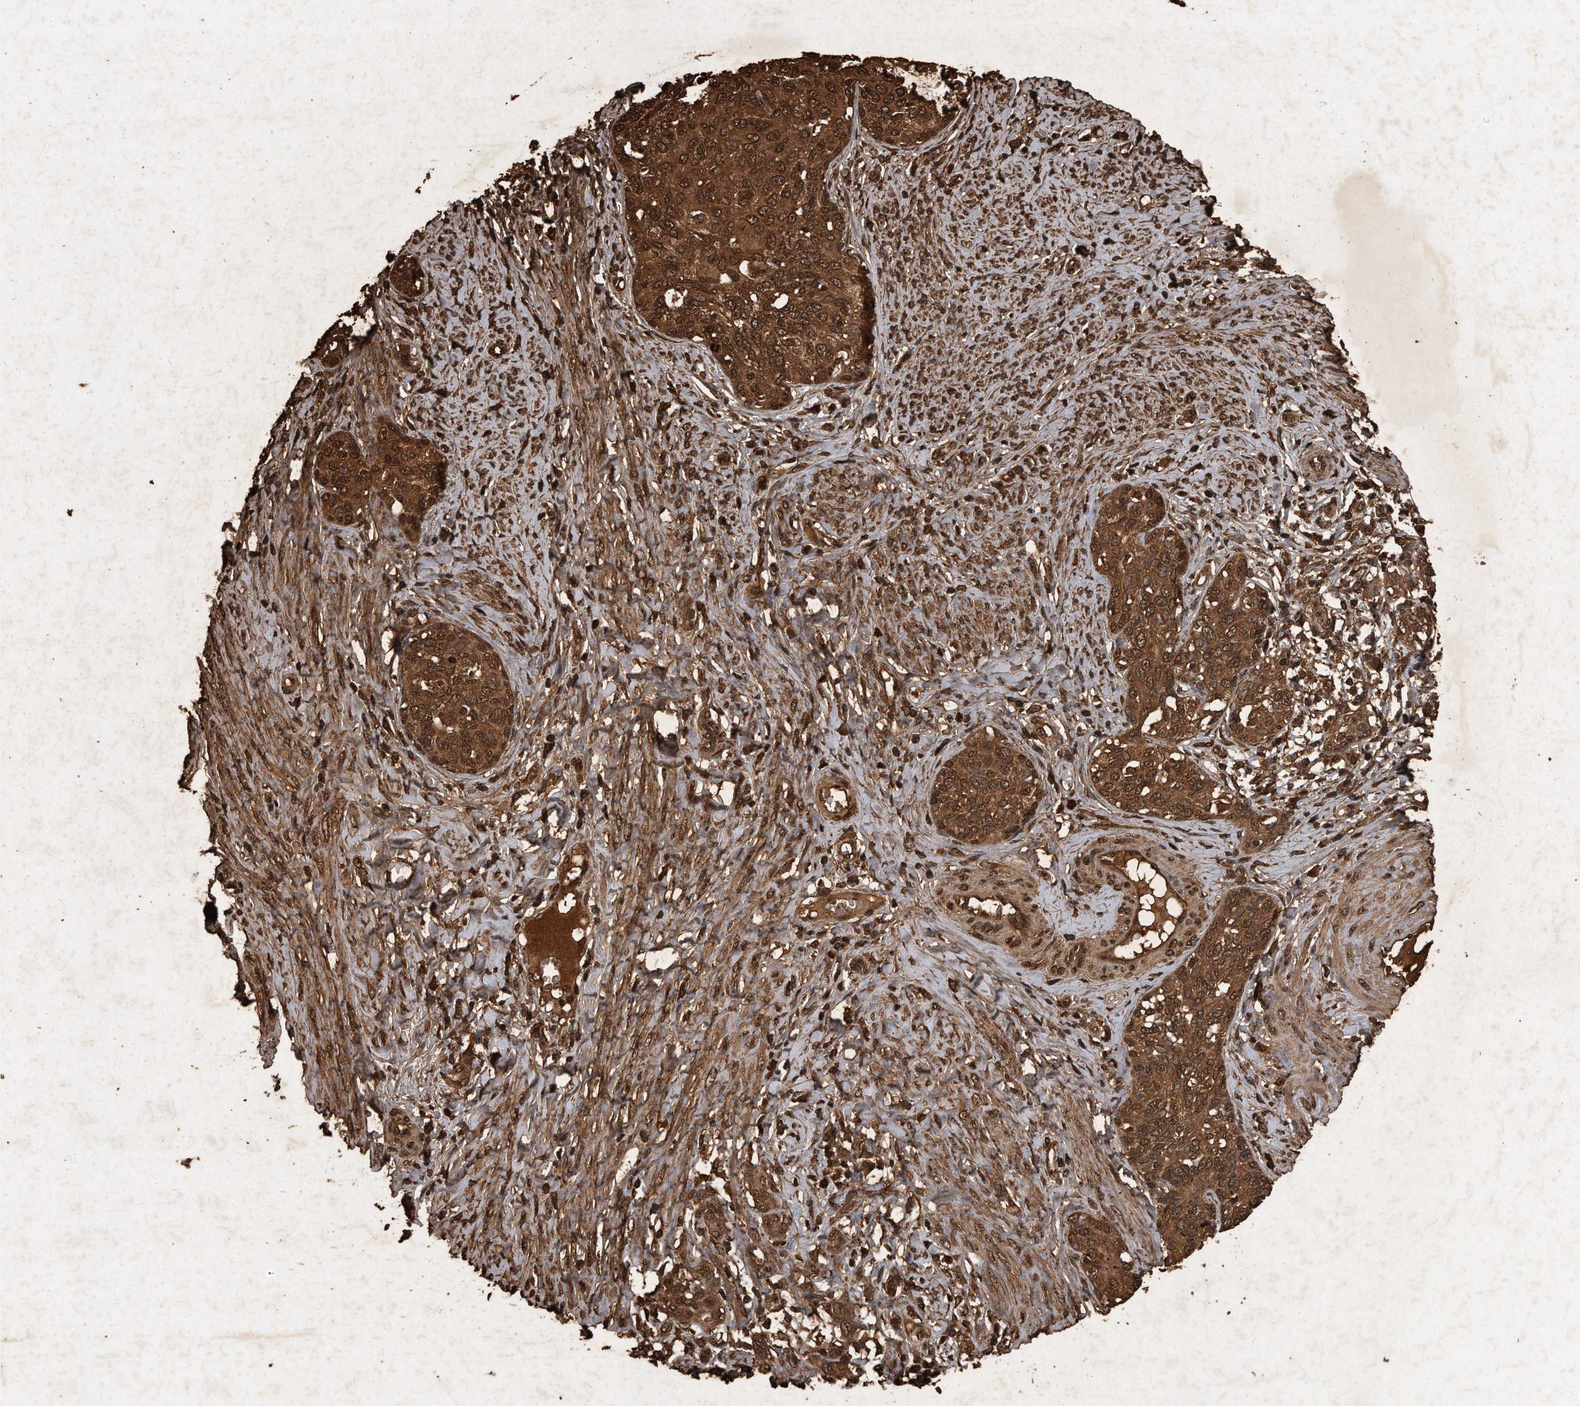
{"staining": {"intensity": "strong", "quantity": ">75%", "location": "cytoplasmic/membranous,nuclear"}, "tissue": "cervical cancer", "cell_type": "Tumor cells", "image_type": "cancer", "snomed": [{"axis": "morphology", "description": "Squamous cell carcinoma, NOS"}, {"axis": "morphology", "description": "Adenocarcinoma, NOS"}, {"axis": "topography", "description": "Cervix"}], "caption": "Cervical squamous cell carcinoma tissue demonstrates strong cytoplasmic/membranous and nuclear staining in approximately >75% of tumor cells, visualized by immunohistochemistry. Nuclei are stained in blue.", "gene": "CFLAR", "patient": {"sex": "female", "age": 52}}